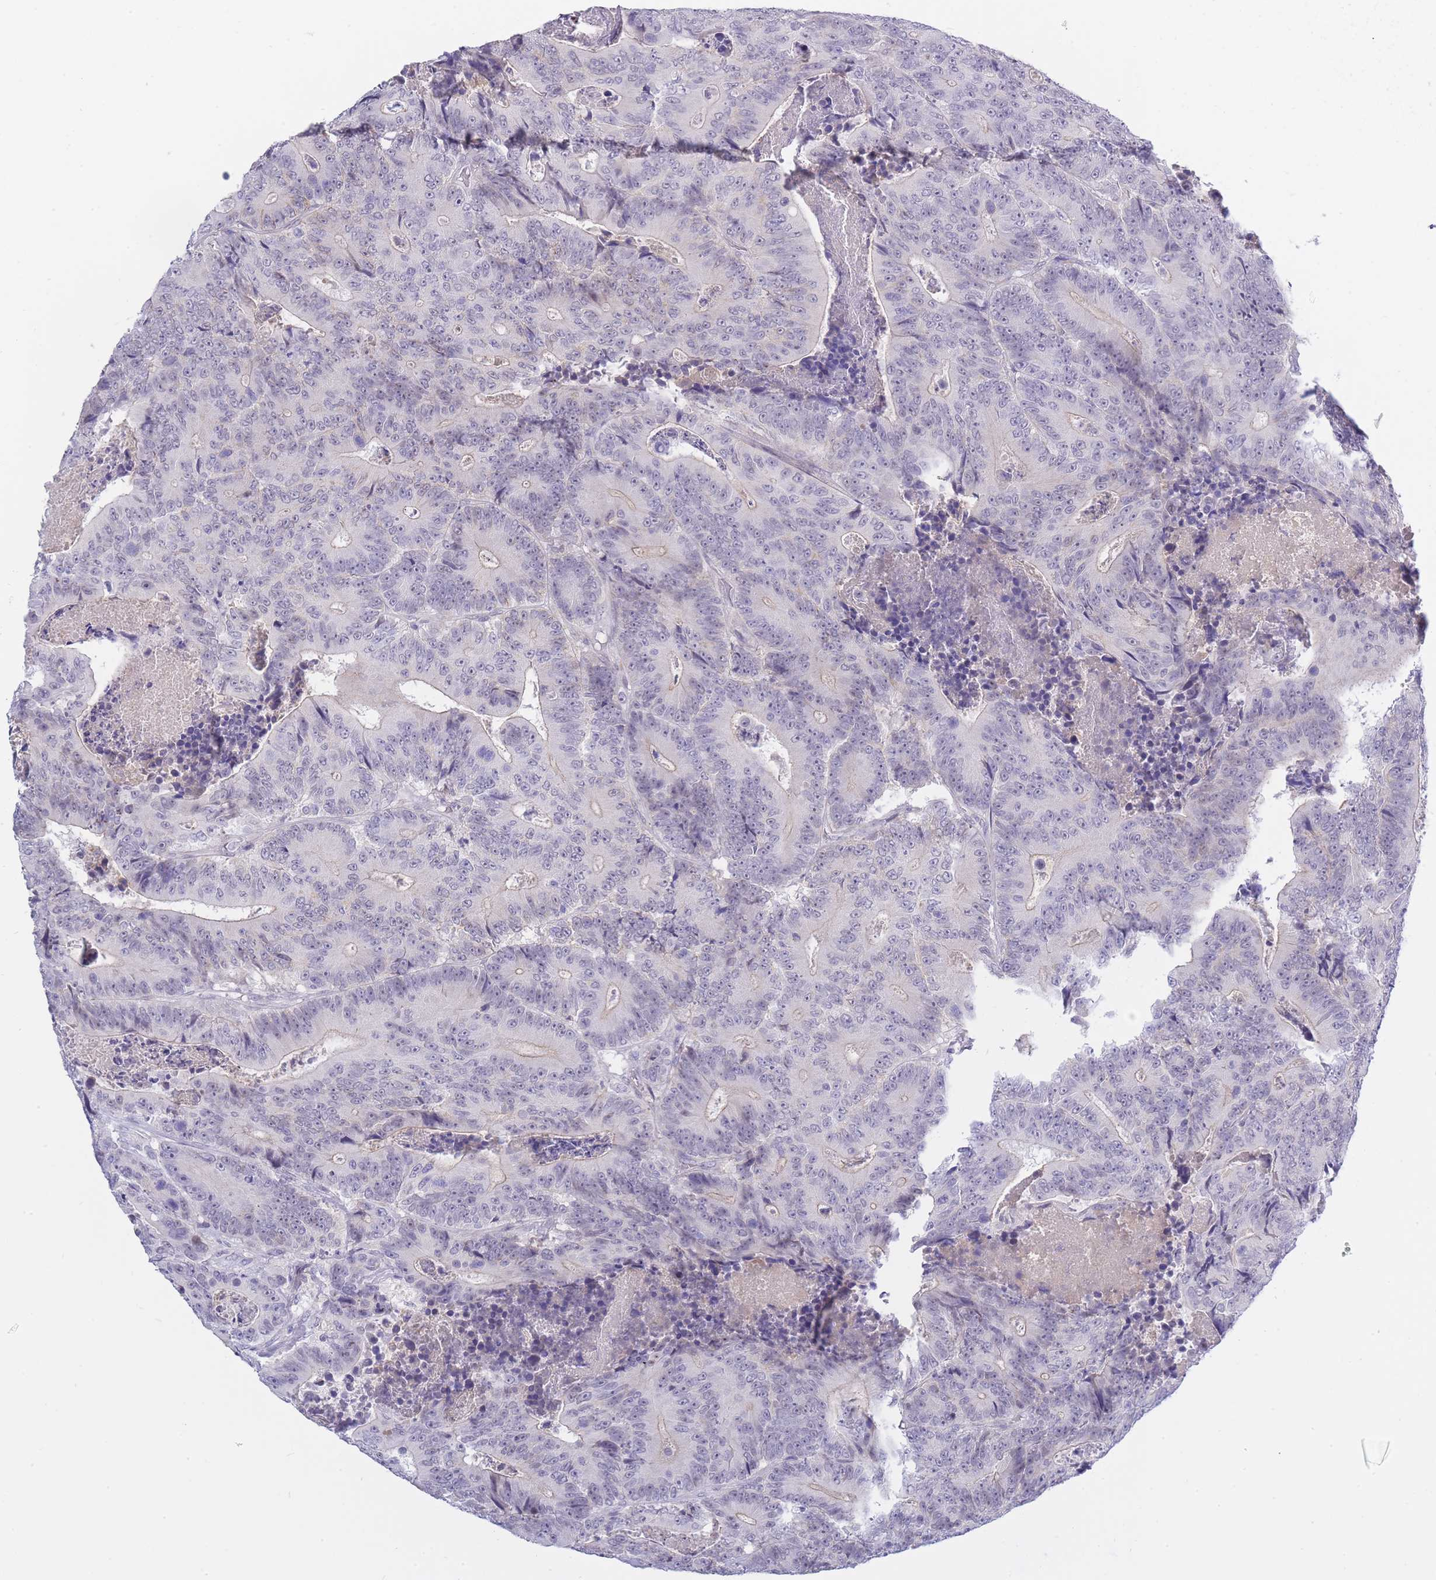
{"staining": {"intensity": "negative", "quantity": "none", "location": "none"}, "tissue": "colorectal cancer", "cell_type": "Tumor cells", "image_type": "cancer", "snomed": [{"axis": "morphology", "description": "Adenocarcinoma, NOS"}, {"axis": "topography", "description": "Colon"}], "caption": "DAB immunohistochemical staining of human colorectal cancer demonstrates no significant positivity in tumor cells.", "gene": "PRR23B", "patient": {"sex": "male", "age": 83}}